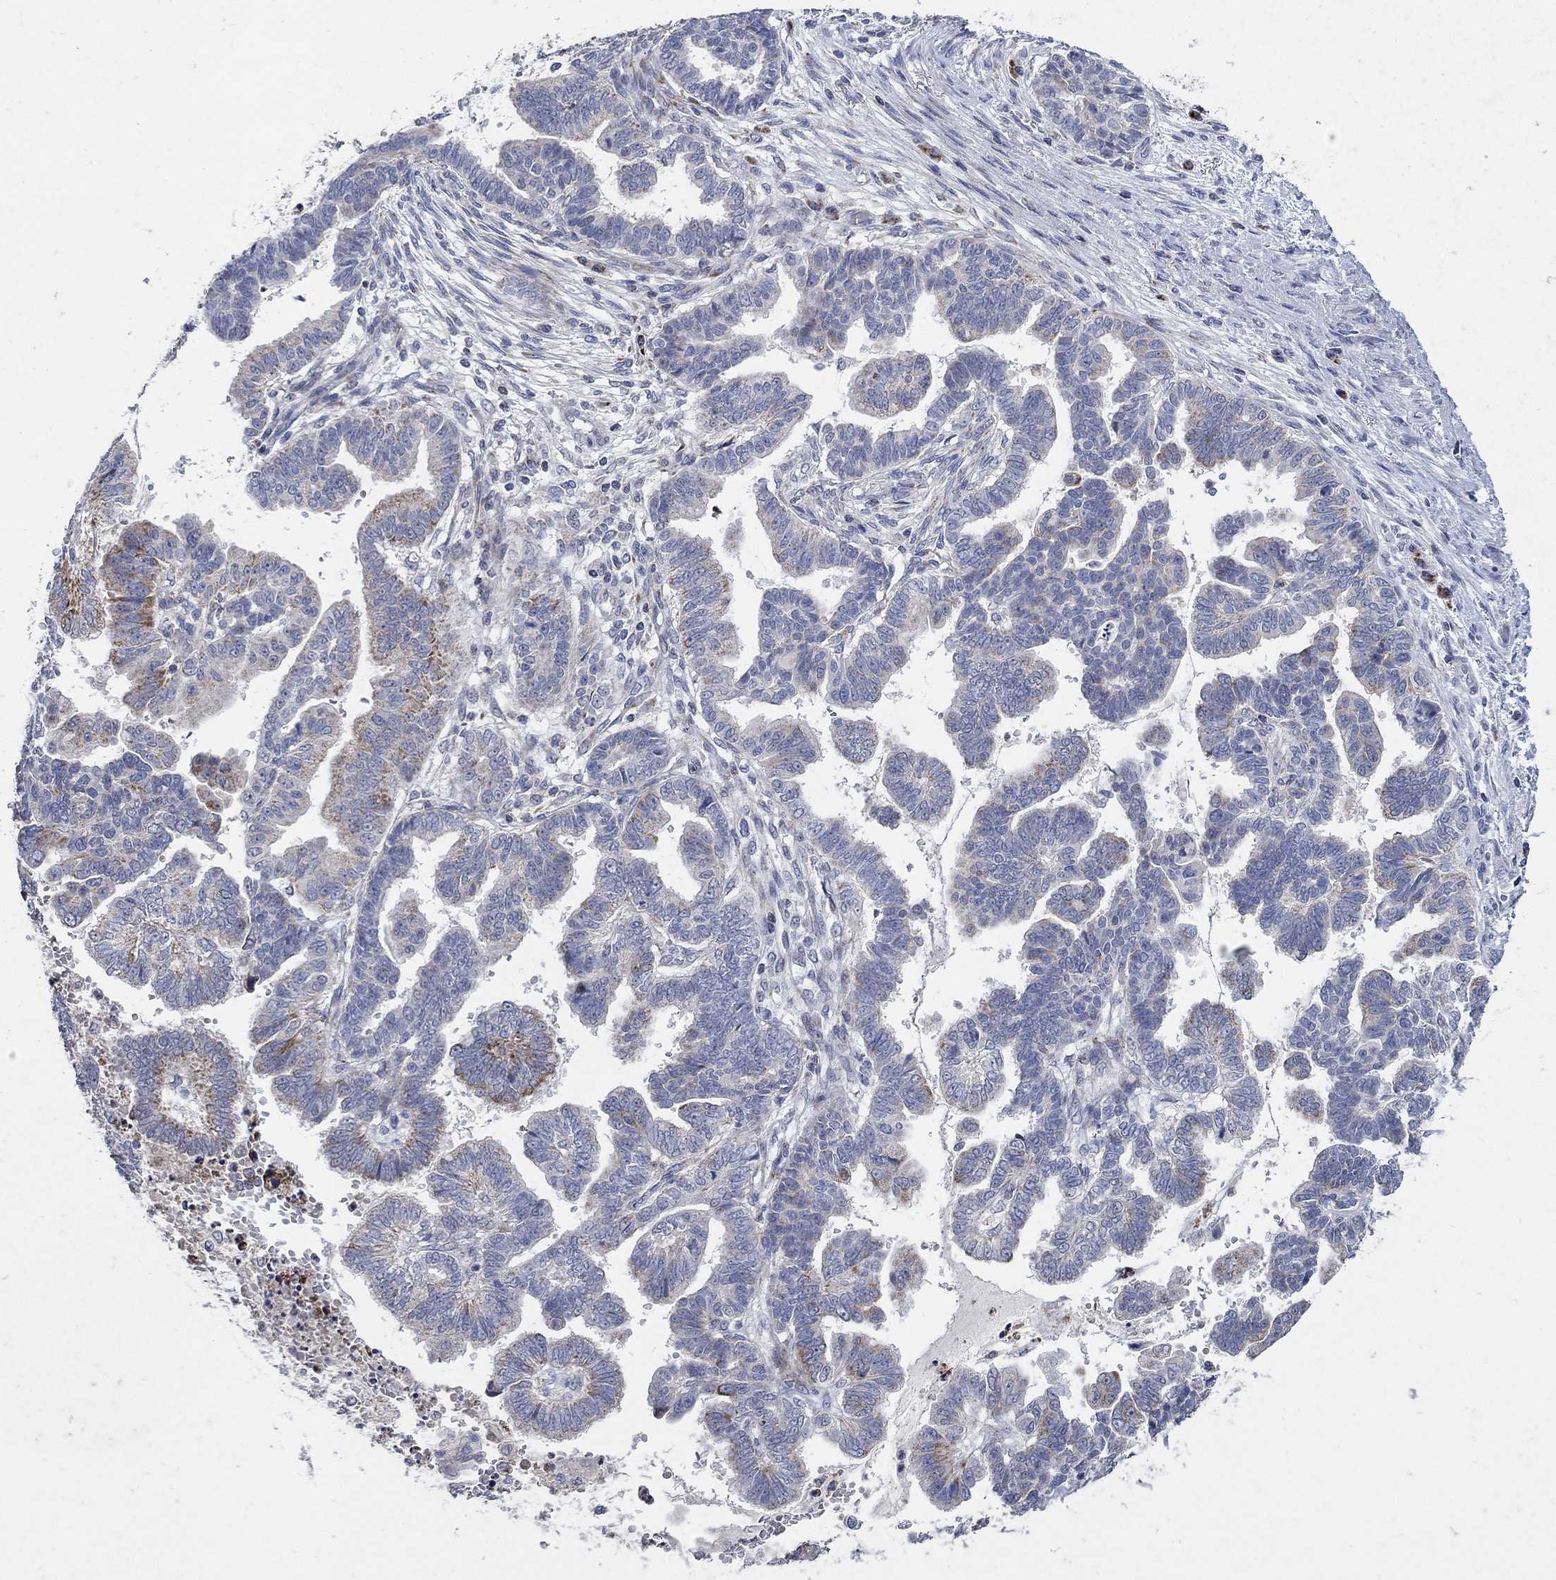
{"staining": {"intensity": "moderate", "quantity": "<25%", "location": "cytoplasmic/membranous"}, "tissue": "stomach cancer", "cell_type": "Tumor cells", "image_type": "cancer", "snomed": [{"axis": "morphology", "description": "Adenocarcinoma, NOS"}, {"axis": "topography", "description": "Stomach"}], "caption": "The immunohistochemical stain highlights moderate cytoplasmic/membranous positivity in tumor cells of stomach adenocarcinoma tissue. The protein of interest is stained brown, and the nuclei are stained in blue (DAB IHC with brightfield microscopy, high magnification).", "gene": "HMX2", "patient": {"sex": "male", "age": 83}}